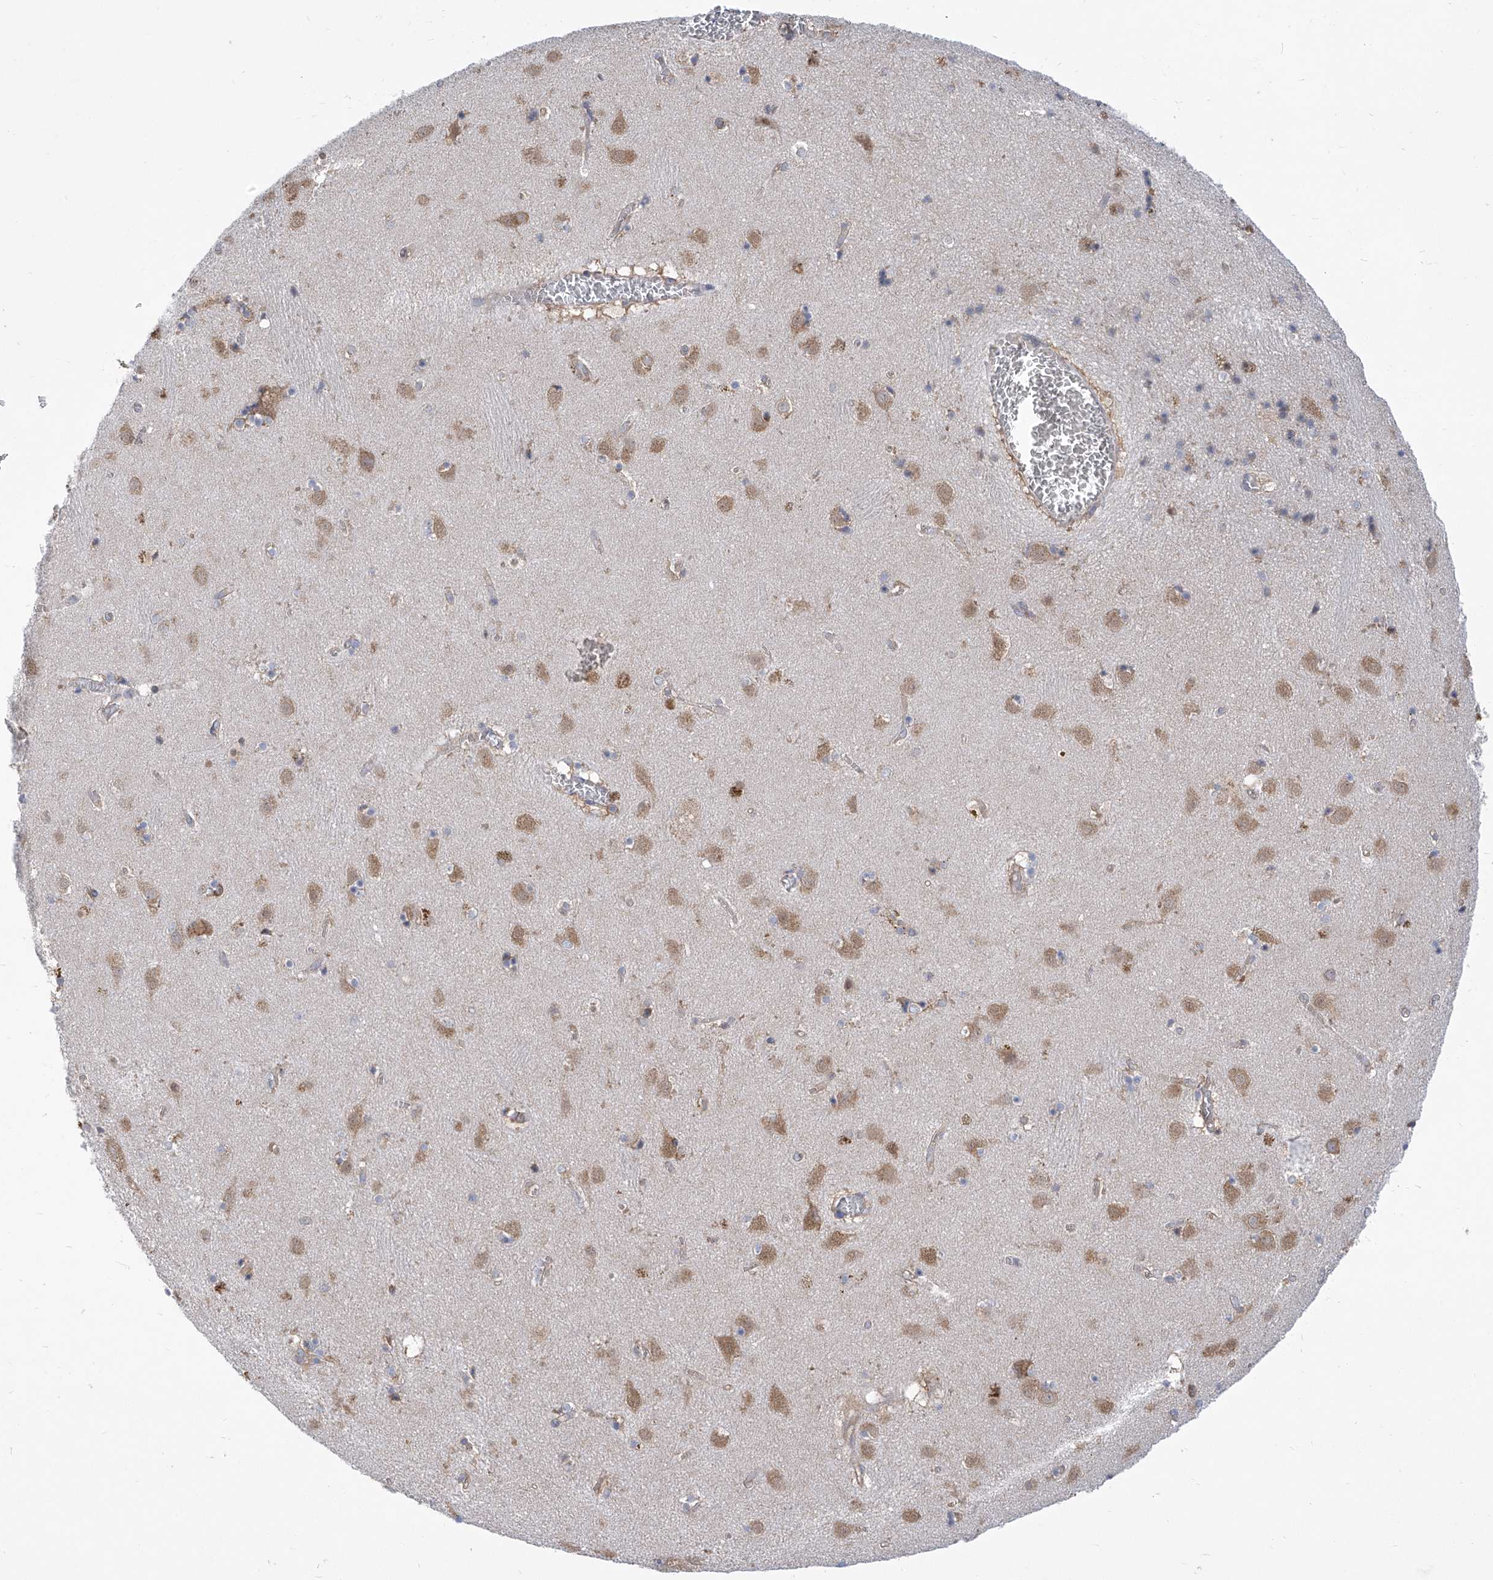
{"staining": {"intensity": "negative", "quantity": "none", "location": "none"}, "tissue": "caudate", "cell_type": "Glial cells", "image_type": "normal", "snomed": [{"axis": "morphology", "description": "Normal tissue, NOS"}, {"axis": "topography", "description": "Lateral ventricle wall"}], "caption": "Immunohistochemistry histopathology image of unremarkable caudate: caudate stained with DAB (3,3'-diaminobenzidine) reveals no significant protein staining in glial cells.", "gene": "EIF3M", "patient": {"sex": "male", "age": 70}}